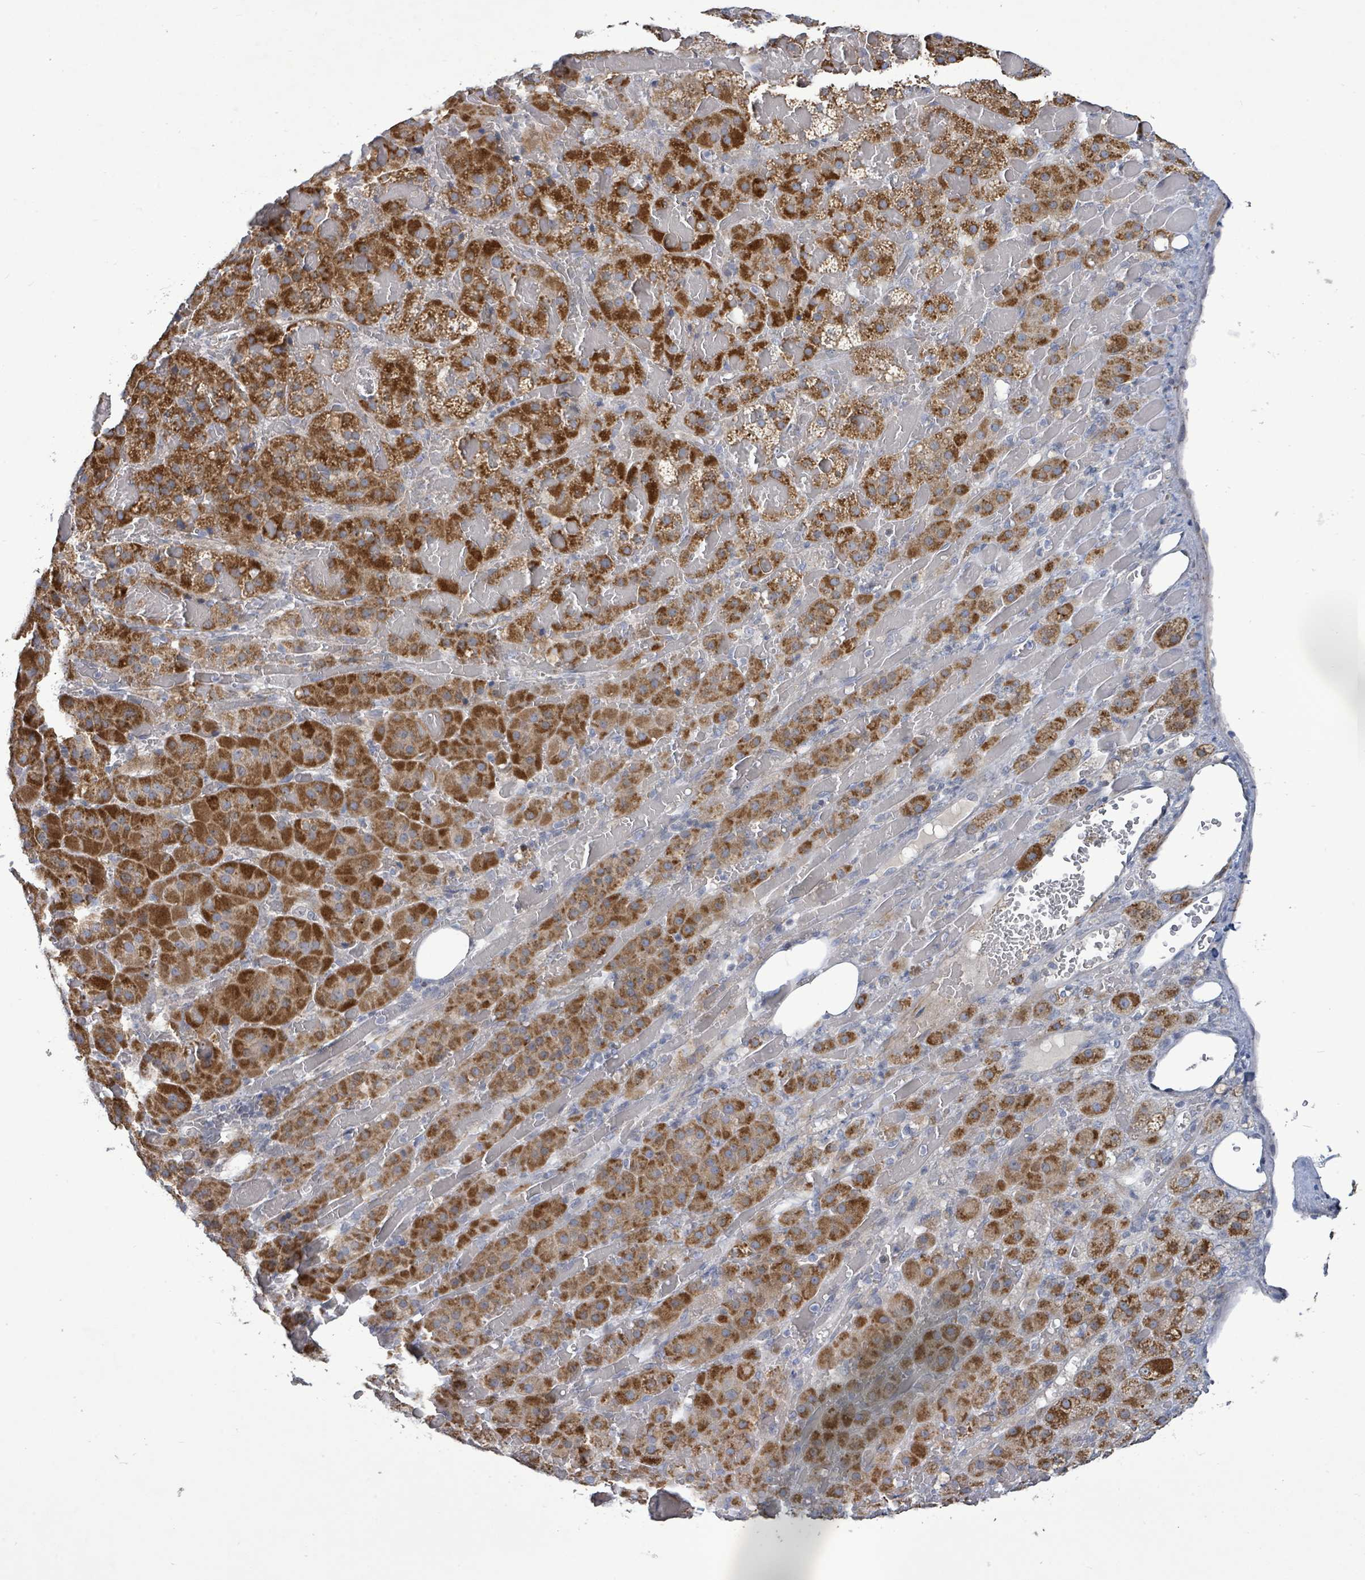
{"staining": {"intensity": "strong", "quantity": ">75%", "location": "cytoplasmic/membranous,nuclear"}, "tissue": "adrenal gland", "cell_type": "Glandular cells", "image_type": "normal", "snomed": [{"axis": "morphology", "description": "Normal tissue, NOS"}, {"axis": "topography", "description": "Adrenal gland"}], "caption": "Immunohistochemical staining of benign adrenal gland demonstrates high levels of strong cytoplasmic/membranous,nuclear expression in approximately >75% of glandular cells.", "gene": "ZFPM1", "patient": {"sex": "female", "age": 59}}